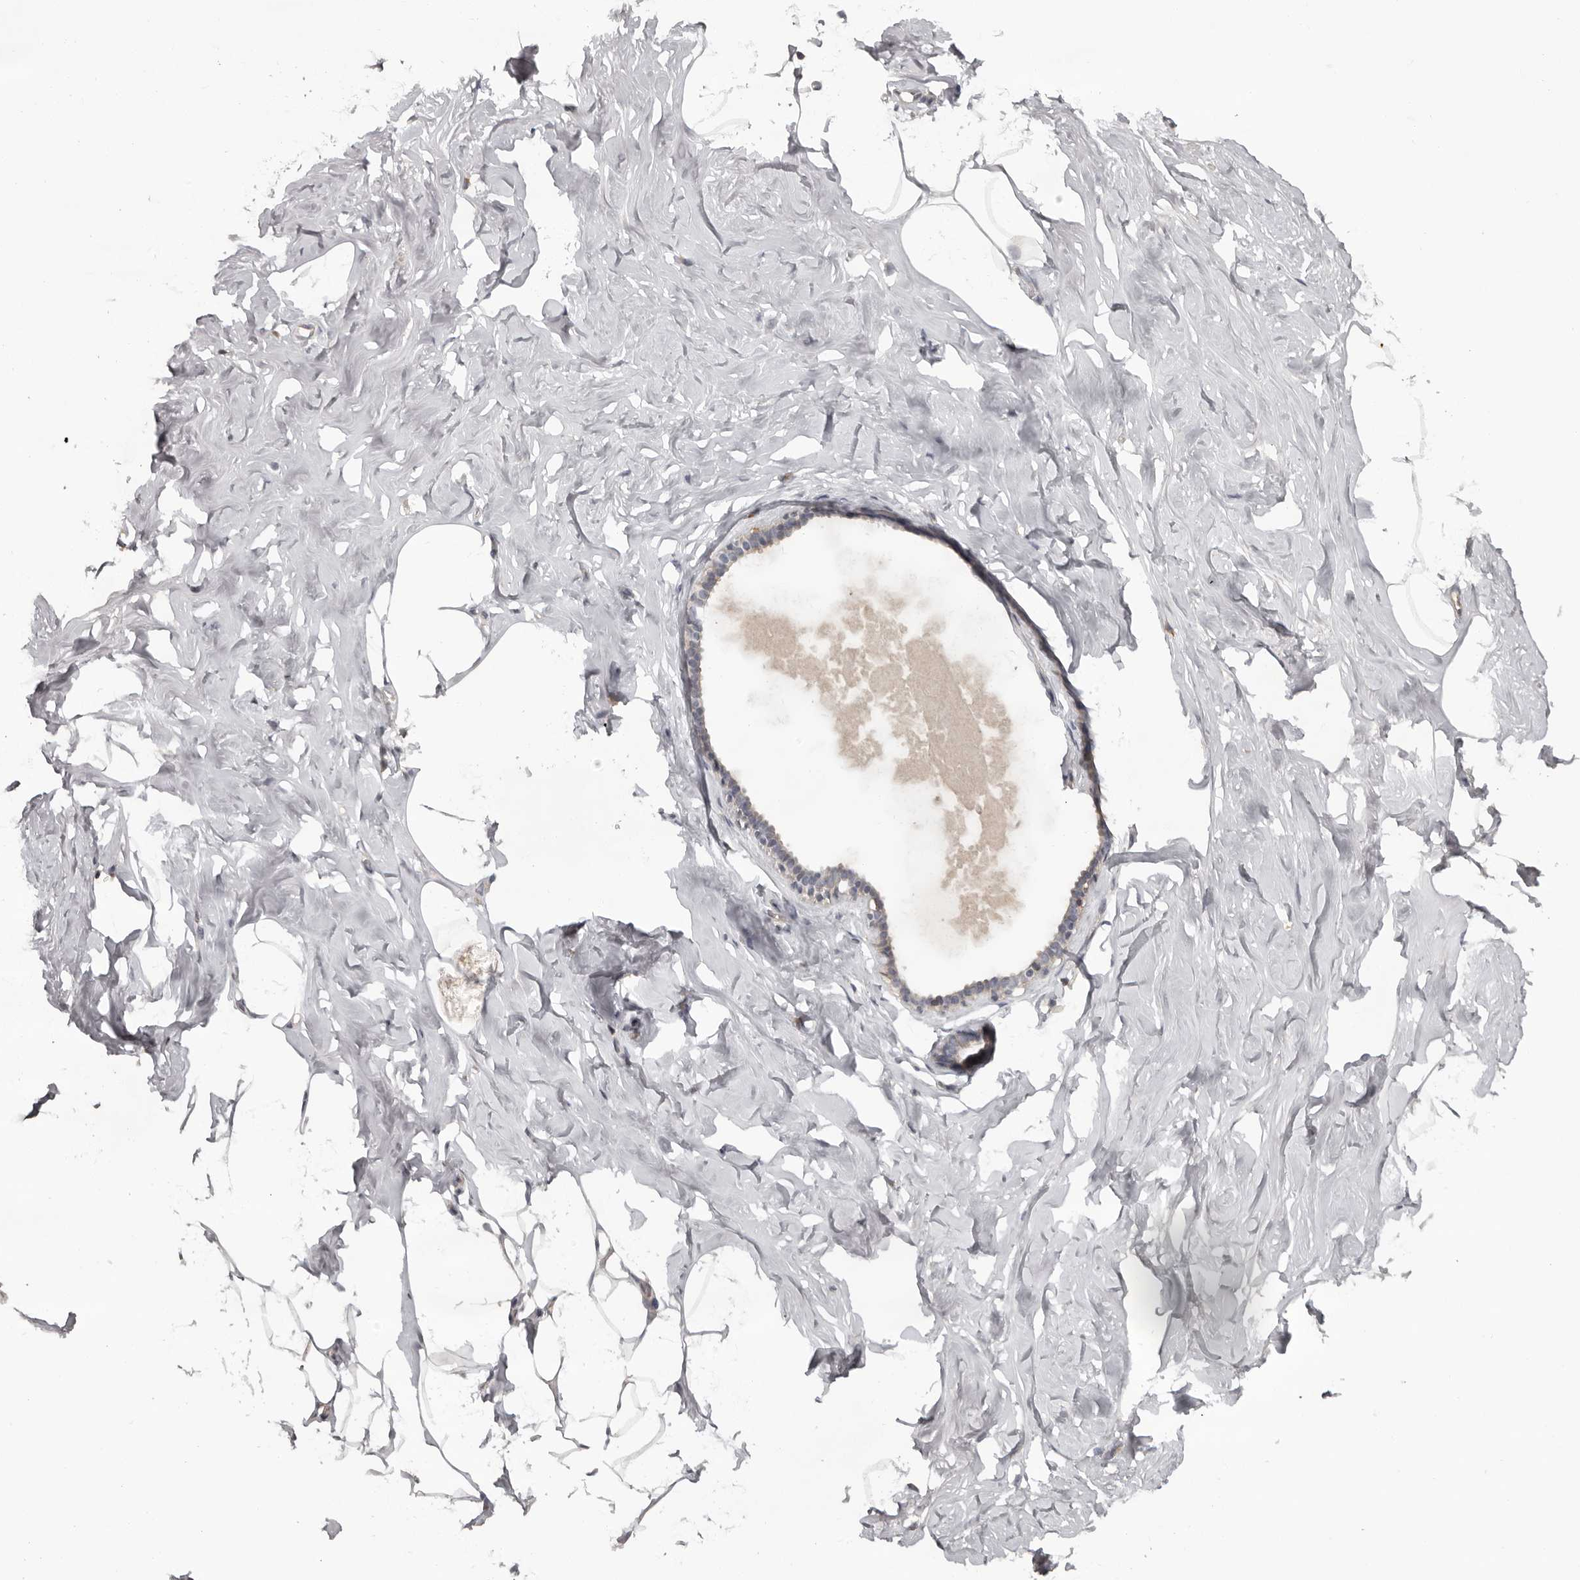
{"staining": {"intensity": "negative", "quantity": "none", "location": "none"}, "tissue": "adipose tissue", "cell_type": "Adipocytes", "image_type": "normal", "snomed": [{"axis": "morphology", "description": "Normal tissue, NOS"}, {"axis": "morphology", "description": "Fibrosis, NOS"}, {"axis": "topography", "description": "Breast"}, {"axis": "topography", "description": "Adipose tissue"}], "caption": "Protein analysis of normal adipose tissue shows no significant expression in adipocytes. (Stains: DAB (3,3'-diaminobenzidine) immunohistochemistry (IHC) with hematoxylin counter stain, Microscopy: brightfield microscopy at high magnification).", "gene": "ANKRD44", "patient": {"sex": "female", "age": 39}}